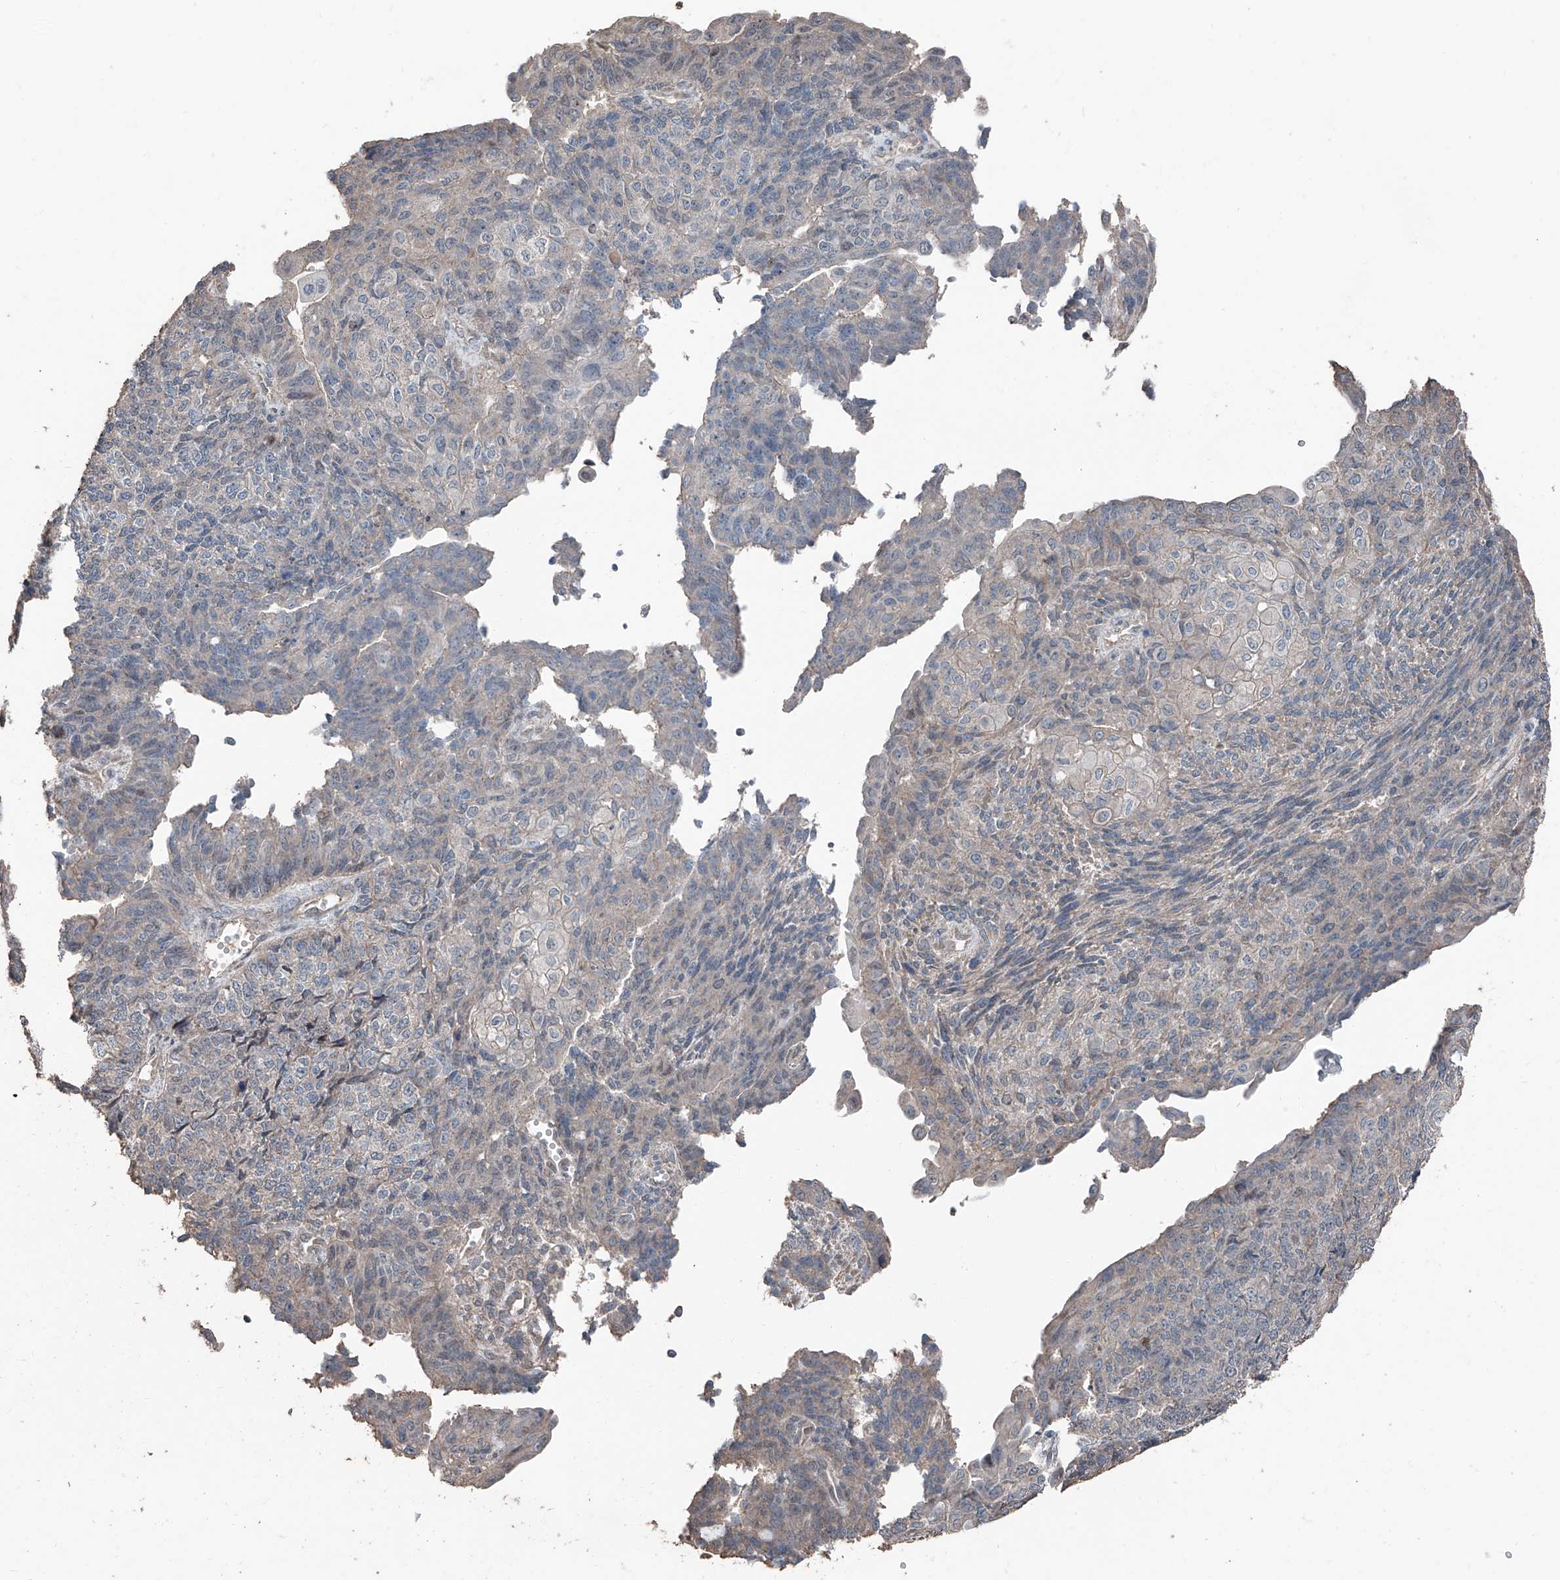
{"staining": {"intensity": "weak", "quantity": "<25%", "location": "cytoplasmic/membranous"}, "tissue": "endometrial cancer", "cell_type": "Tumor cells", "image_type": "cancer", "snomed": [{"axis": "morphology", "description": "Adenocarcinoma, NOS"}, {"axis": "topography", "description": "Endometrium"}], "caption": "High power microscopy photomicrograph of an IHC image of adenocarcinoma (endometrial), revealing no significant expression in tumor cells.", "gene": "MAMLD1", "patient": {"sex": "female", "age": 32}}